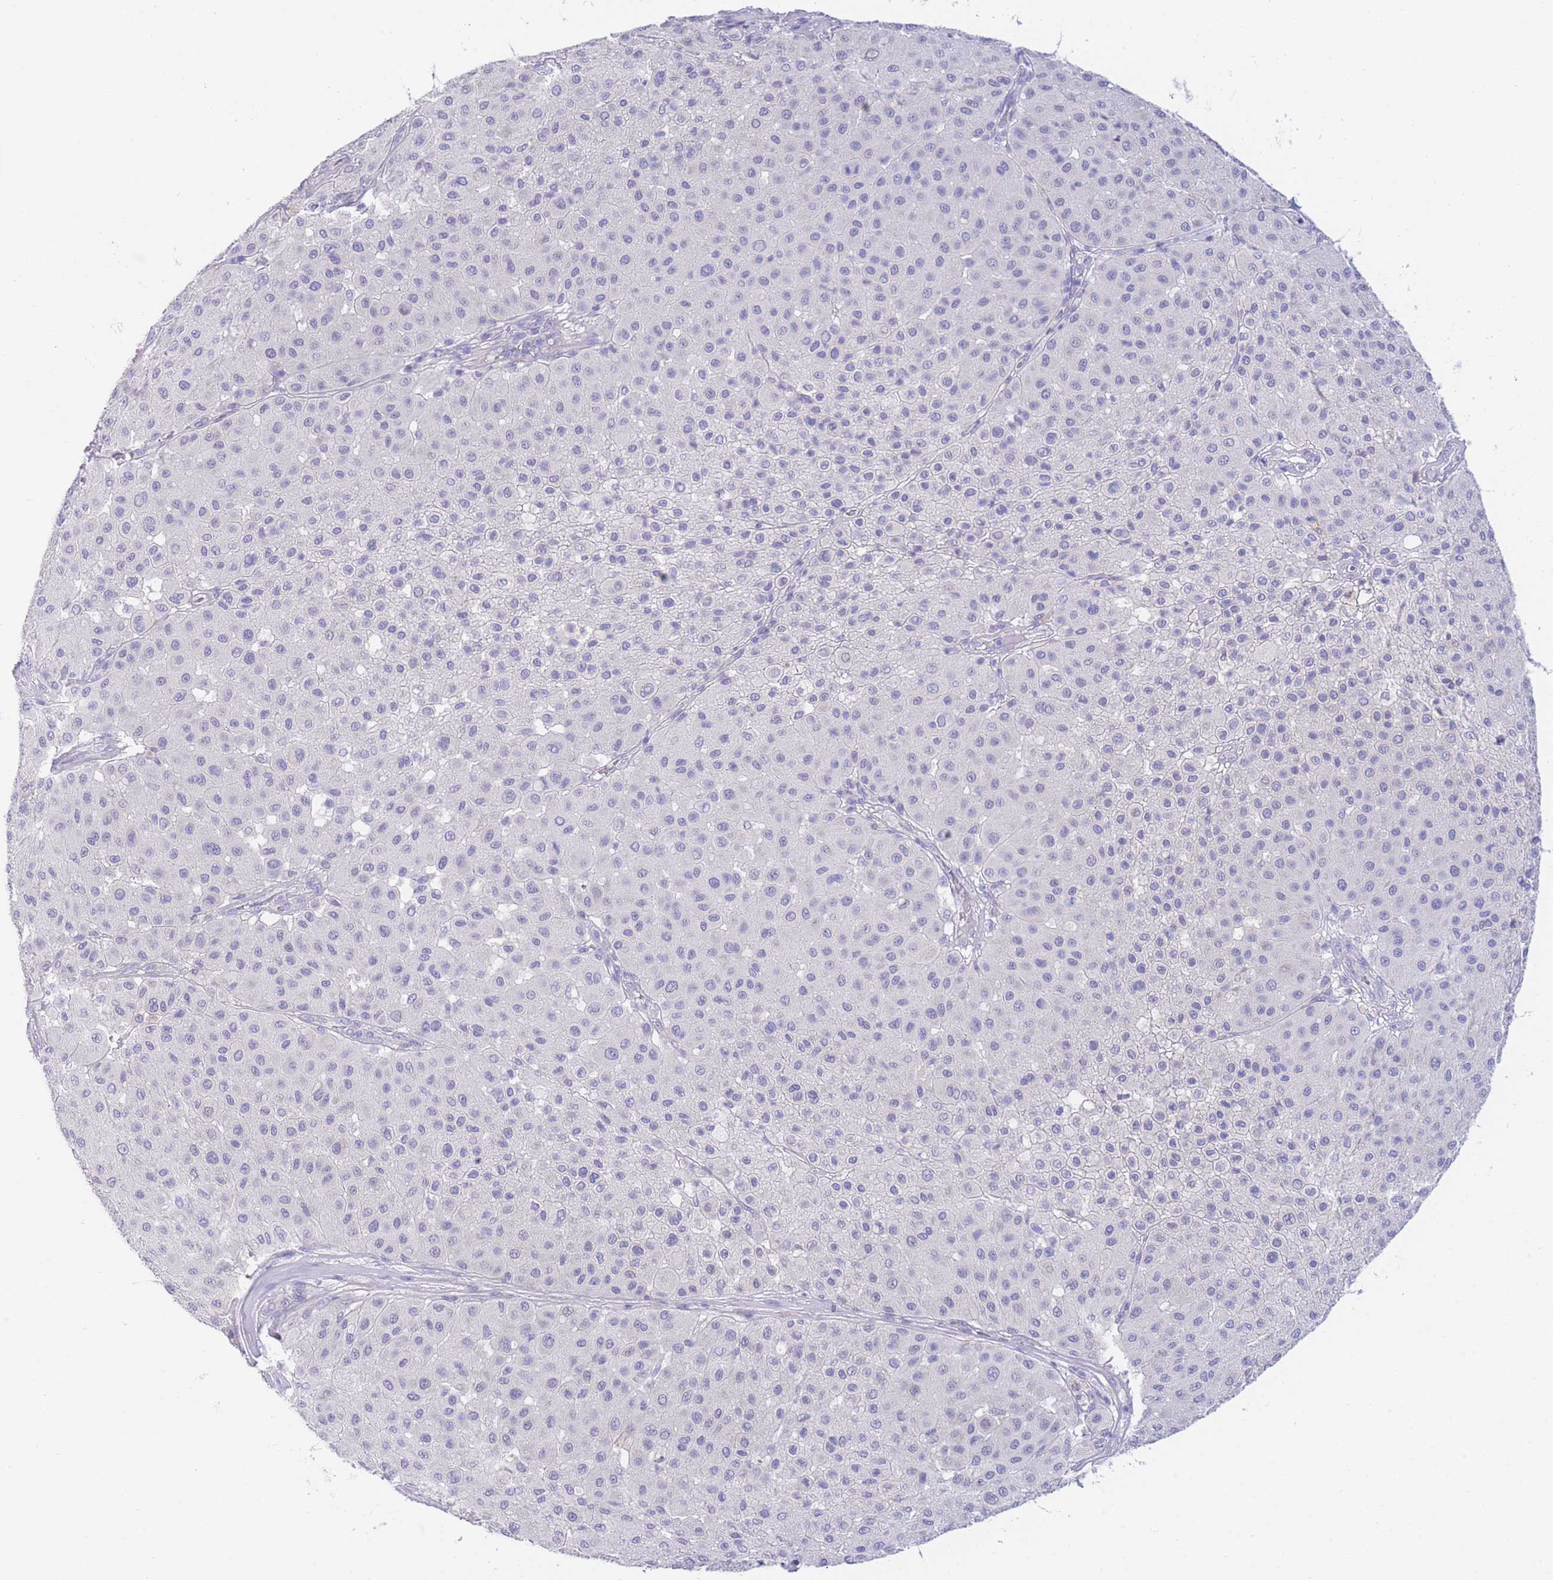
{"staining": {"intensity": "negative", "quantity": "none", "location": "none"}, "tissue": "melanoma", "cell_type": "Tumor cells", "image_type": "cancer", "snomed": [{"axis": "morphology", "description": "Malignant melanoma, Metastatic site"}, {"axis": "topography", "description": "Smooth muscle"}], "caption": "Immunohistochemistry (IHC) of human melanoma exhibits no expression in tumor cells.", "gene": "PCDHB3", "patient": {"sex": "male", "age": 41}}